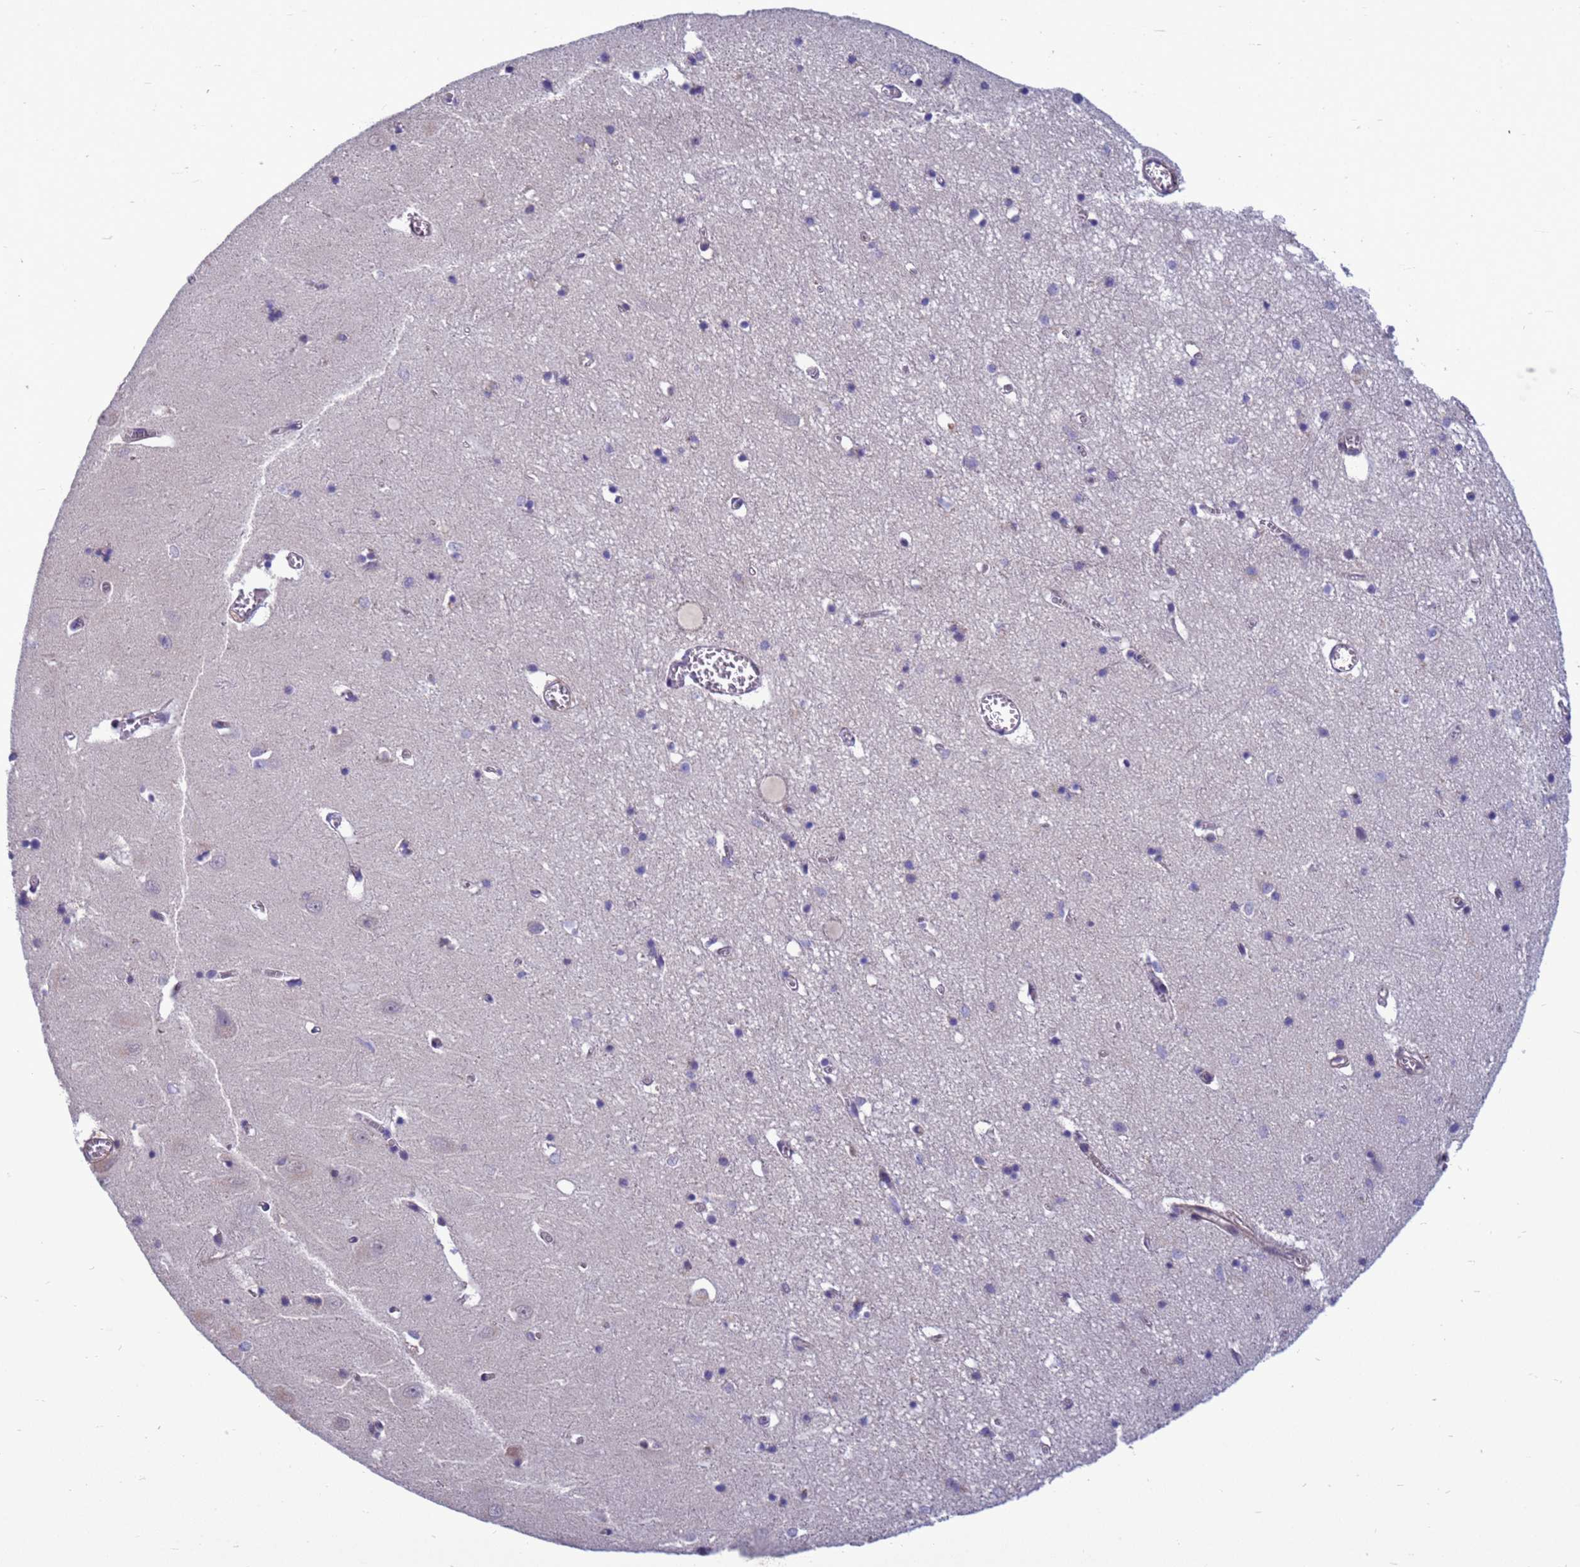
{"staining": {"intensity": "negative", "quantity": "none", "location": "none"}, "tissue": "hippocampus", "cell_type": "Glial cells", "image_type": "normal", "snomed": [{"axis": "morphology", "description": "Normal tissue, NOS"}, {"axis": "topography", "description": "Hippocampus"}], "caption": "Immunohistochemistry histopathology image of normal human hippocampus stained for a protein (brown), which exhibits no expression in glial cells. (Brightfield microscopy of DAB immunohistochemistry at high magnification).", "gene": "NSL1", "patient": {"sex": "male", "age": 70}}